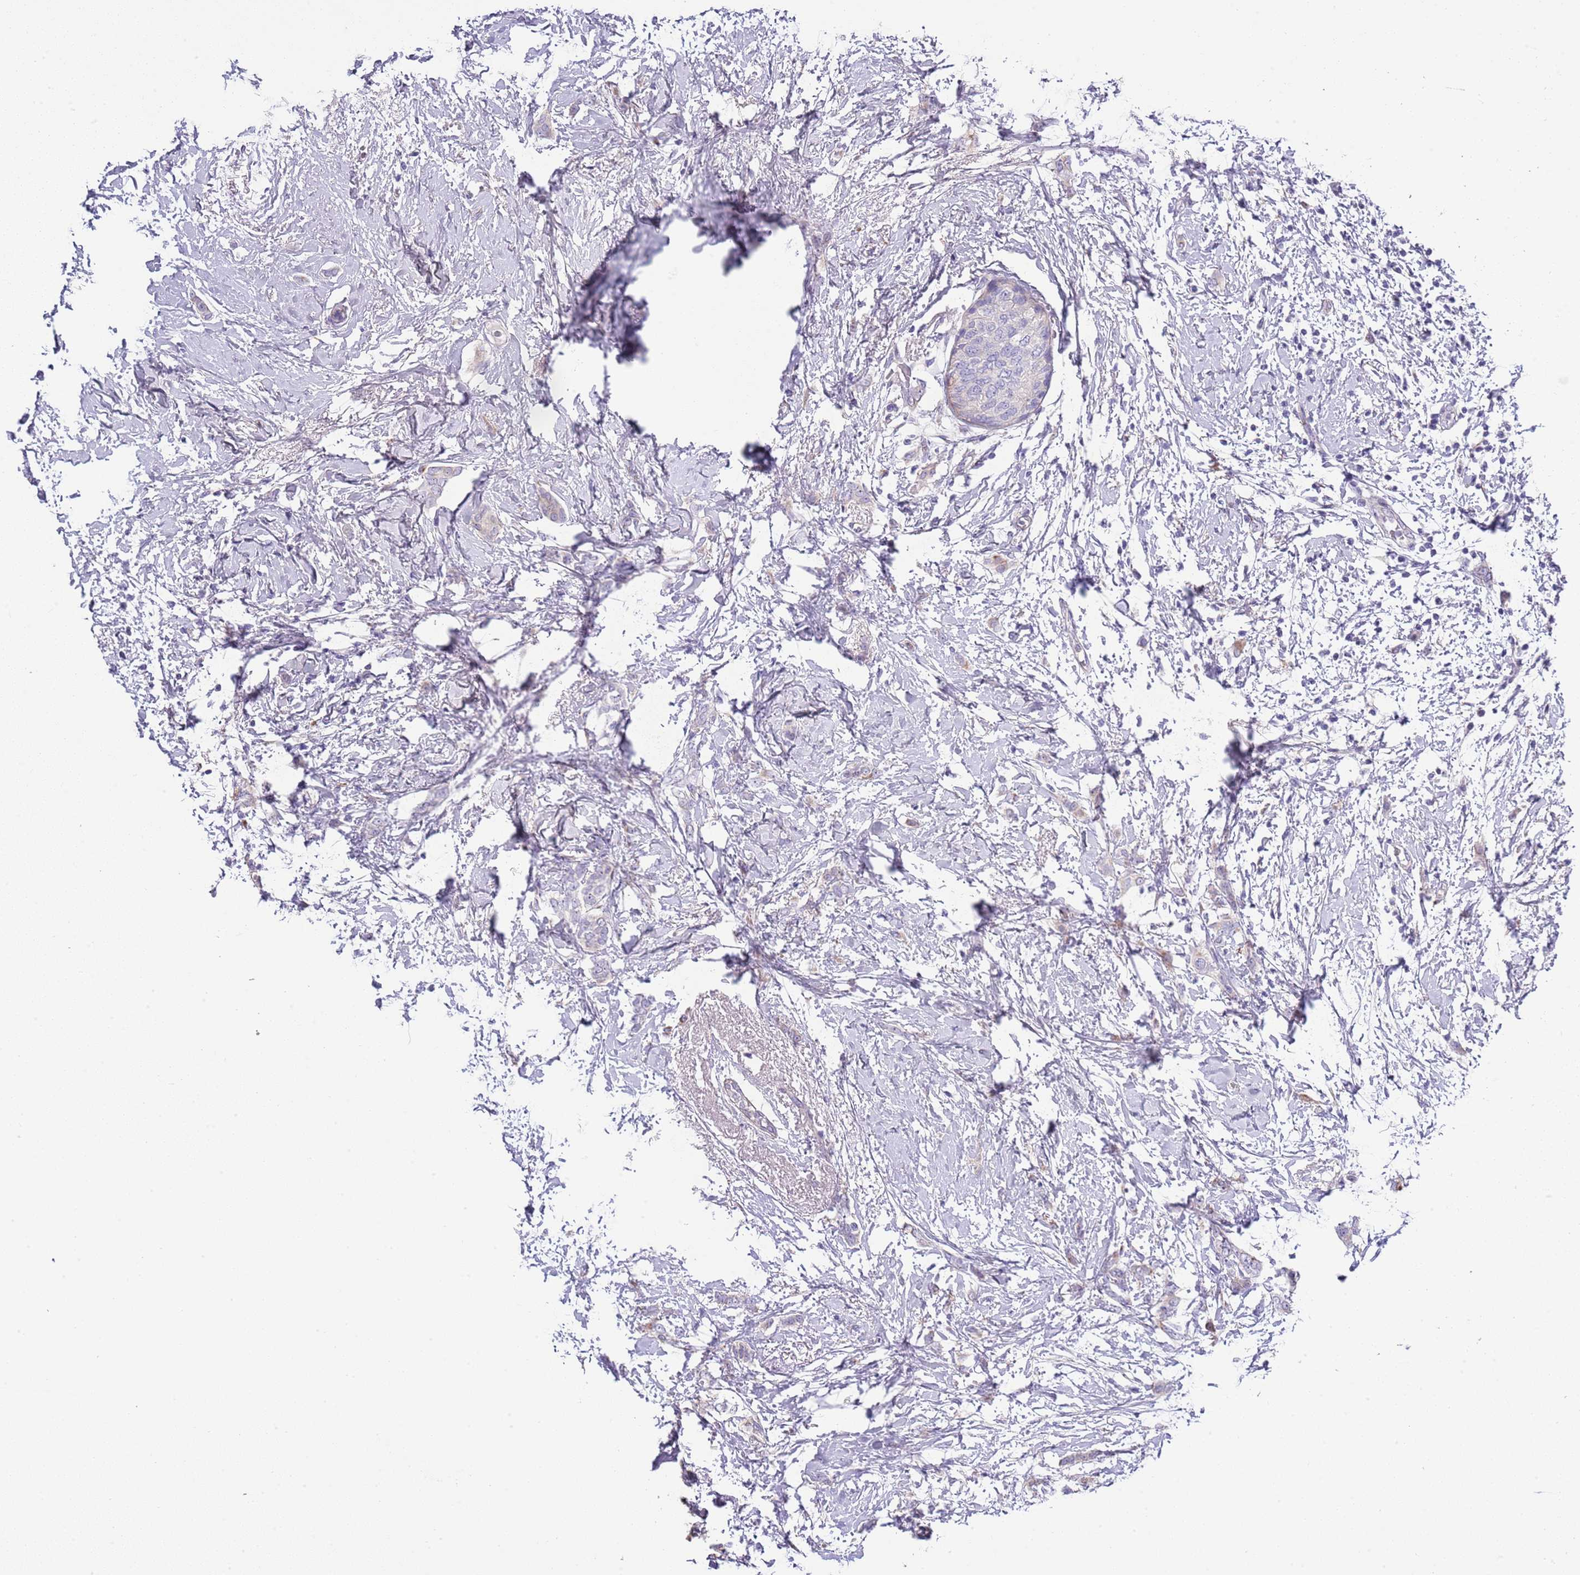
{"staining": {"intensity": "negative", "quantity": "none", "location": "none"}, "tissue": "breast cancer", "cell_type": "Tumor cells", "image_type": "cancer", "snomed": [{"axis": "morphology", "description": "Duct carcinoma"}, {"axis": "topography", "description": "Breast"}], "caption": "A histopathology image of human breast invasive ductal carcinoma is negative for staining in tumor cells.", "gene": "ABHD17C", "patient": {"sex": "female", "age": 72}}